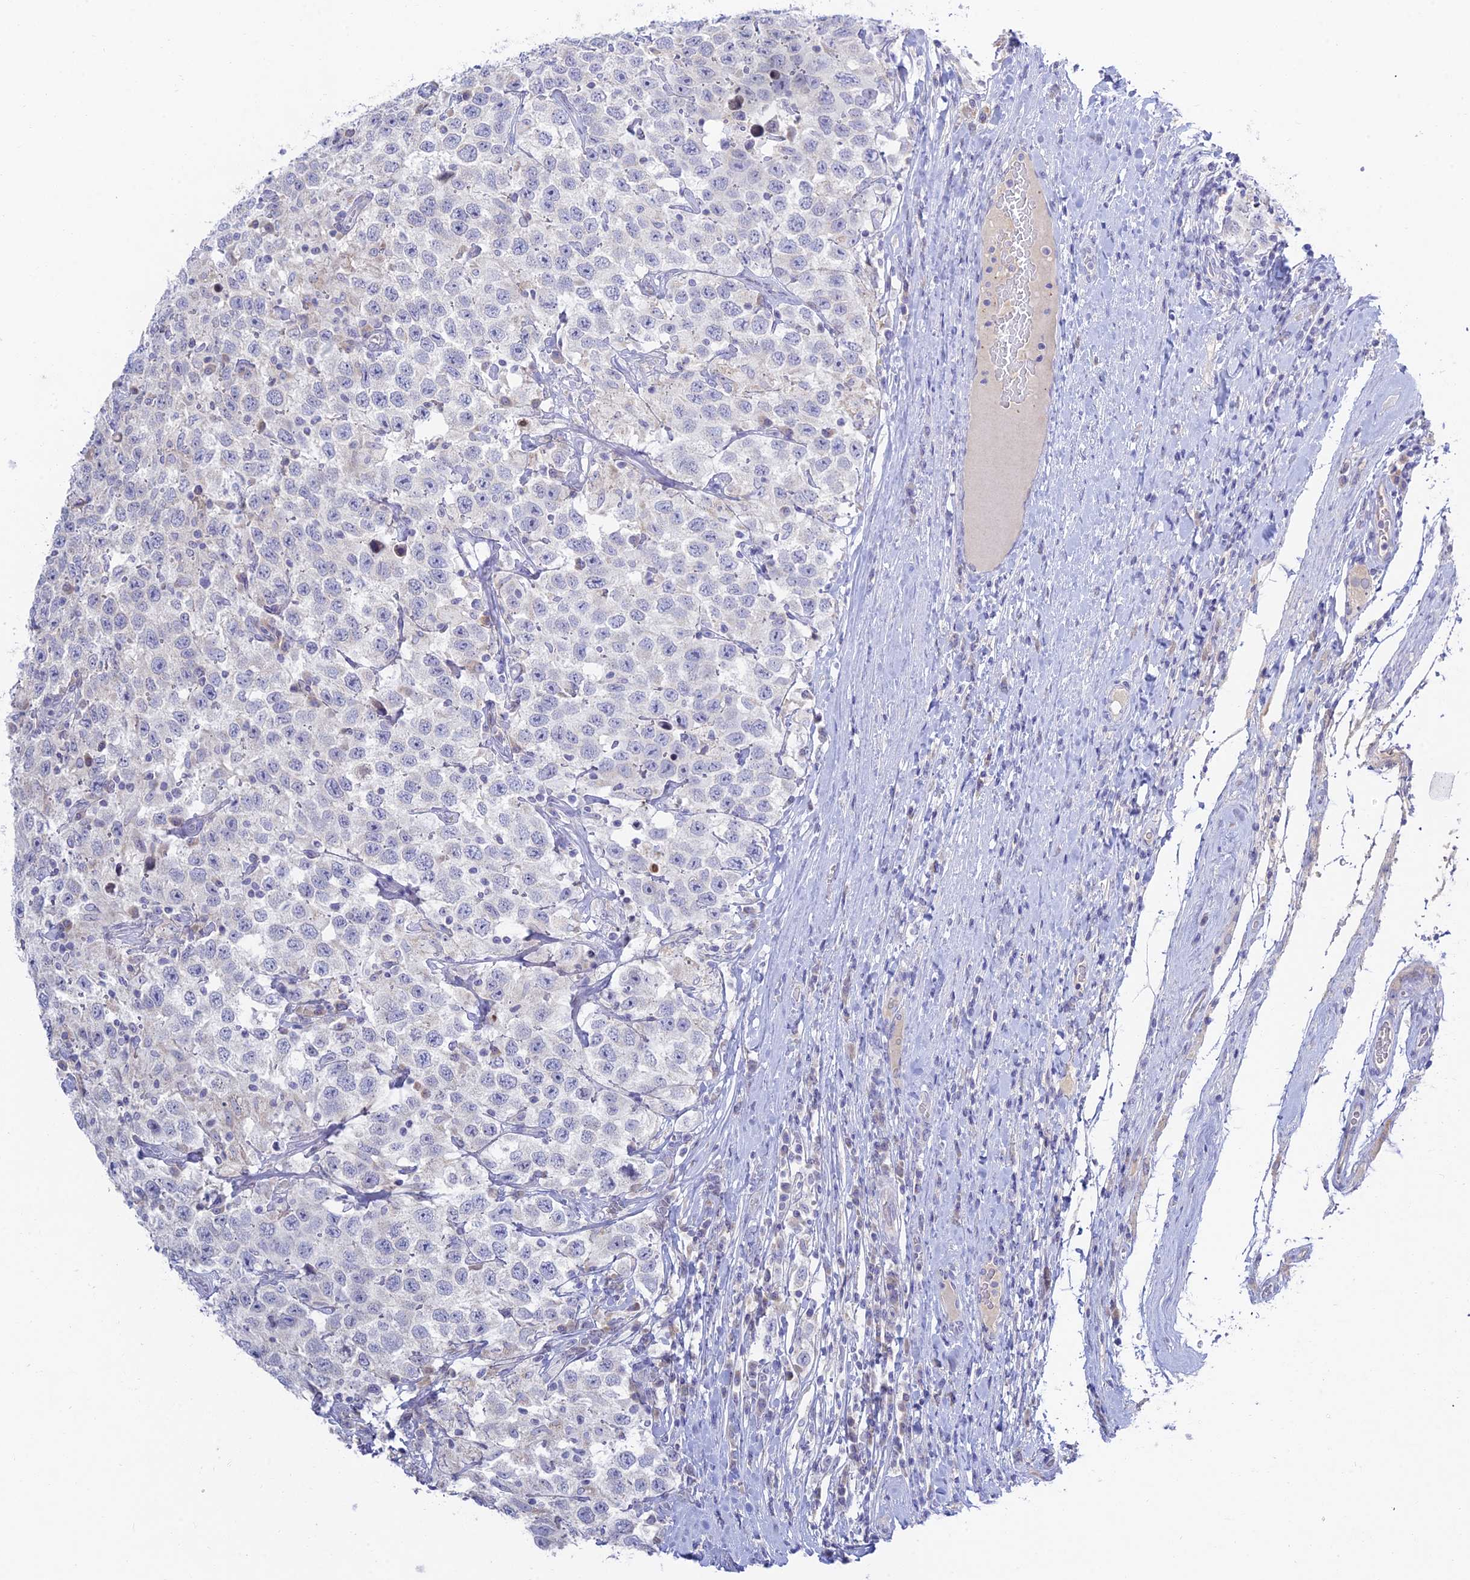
{"staining": {"intensity": "negative", "quantity": "none", "location": "none"}, "tissue": "testis cancer", "cell_type": "Tumor cells", "image_type": "cancer", "snomed": [{"axis": "morphology", "description": "Seminoma, NOS"}, {"axis": "topography", "description": "Testis"}], "caption": "IHC of seminoma (testis) exhibits no expression in tumor cells.", "gene": "TMEM40", "patient": {"sex": "male", "age": 41}}